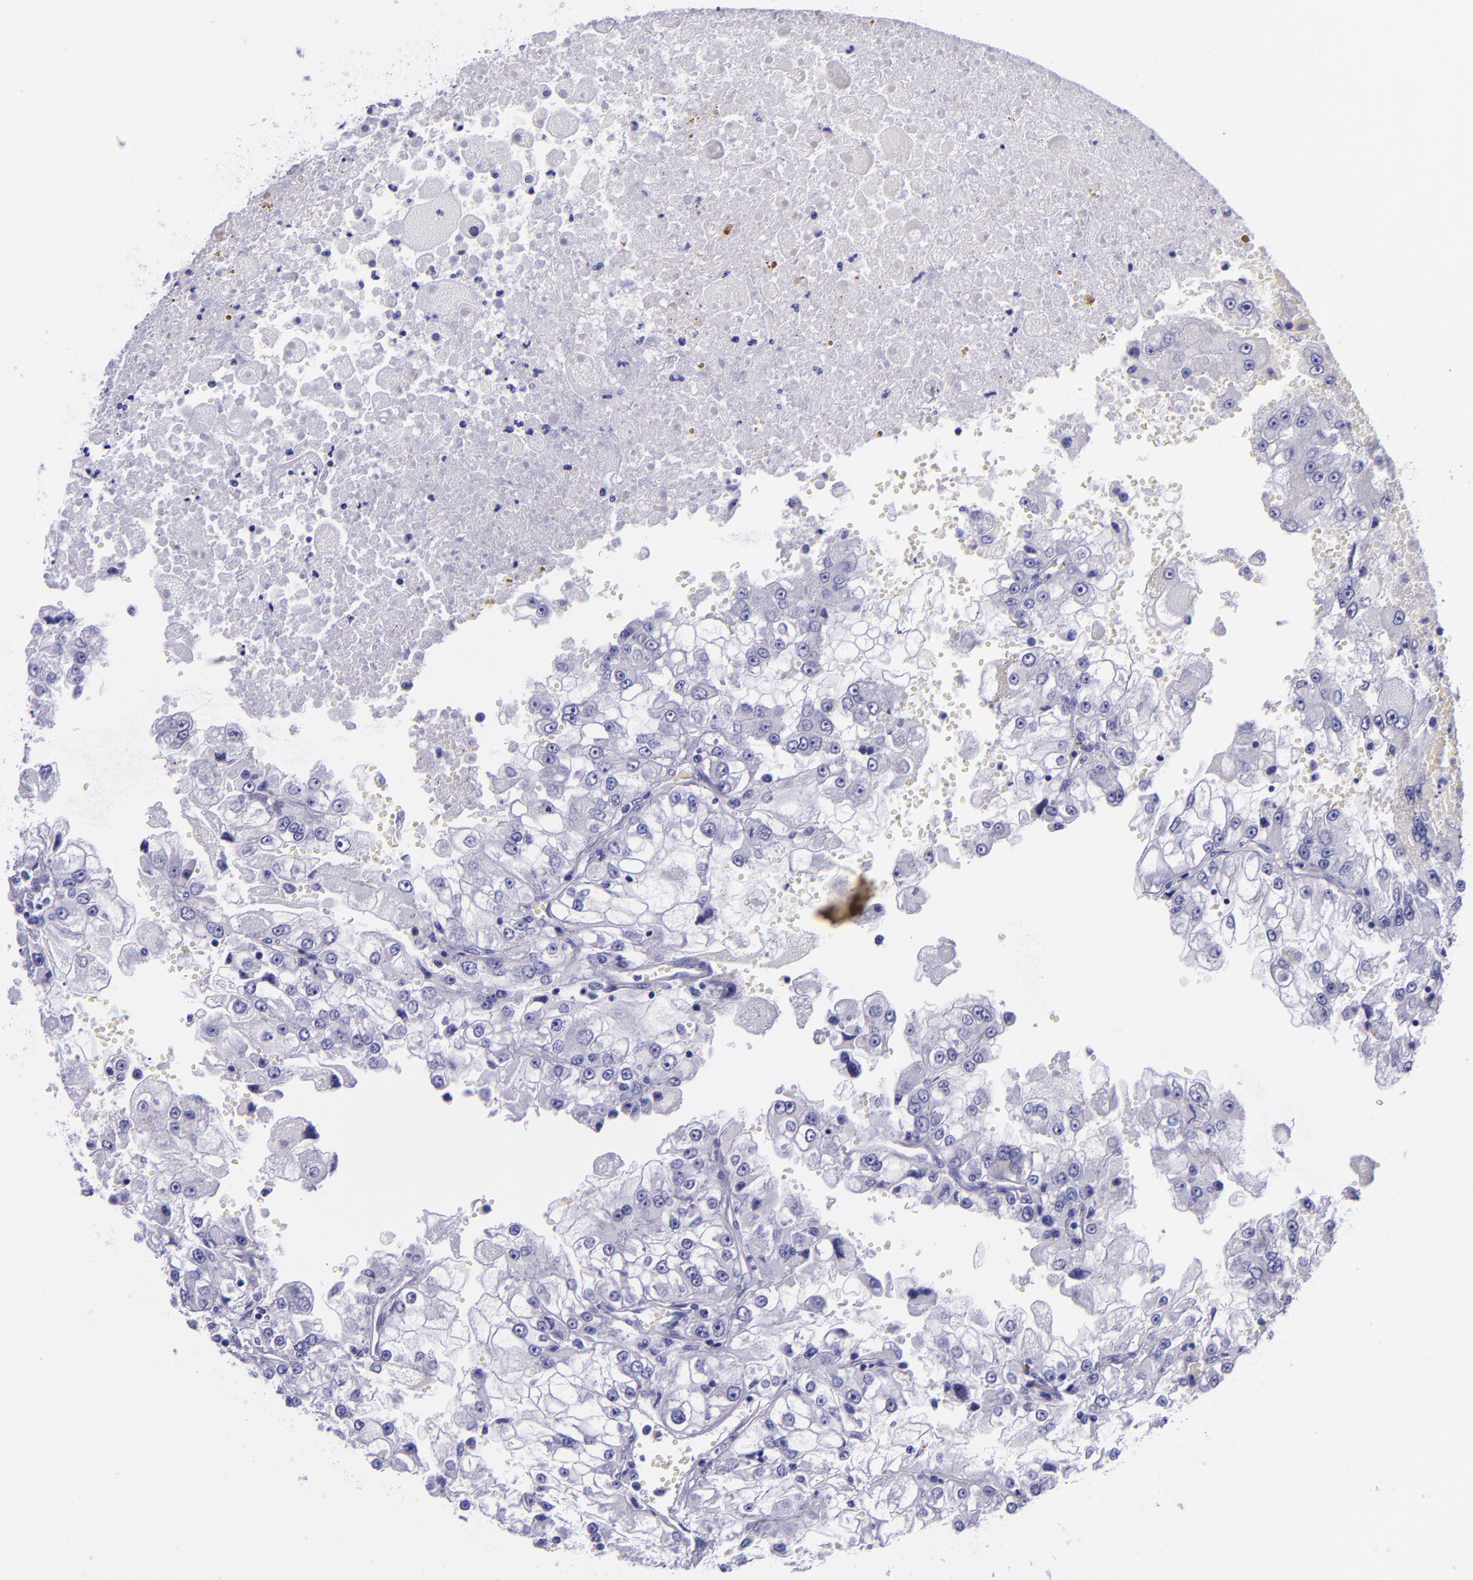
{"staining": {"intensity": "negative", "quantity": "none", "location": "none"}, "tissue": "renal cancer", "cell_type": "Tumor cells", "image_type": "cancer", "snomed": [{"axis": "morphology", "description": "Adenocarcinoma, NOS"}, {"axis": "topography", "description": "Kidney"}], "caption": "This is a histopathology image of immunohistochemistry staining of renal cancer (adenocarcinoma), which shows no expression in tumor cells. Nuclei are stained in blue.", "gene": "MBP", "patient": {"sex": "female", "age": 83}}